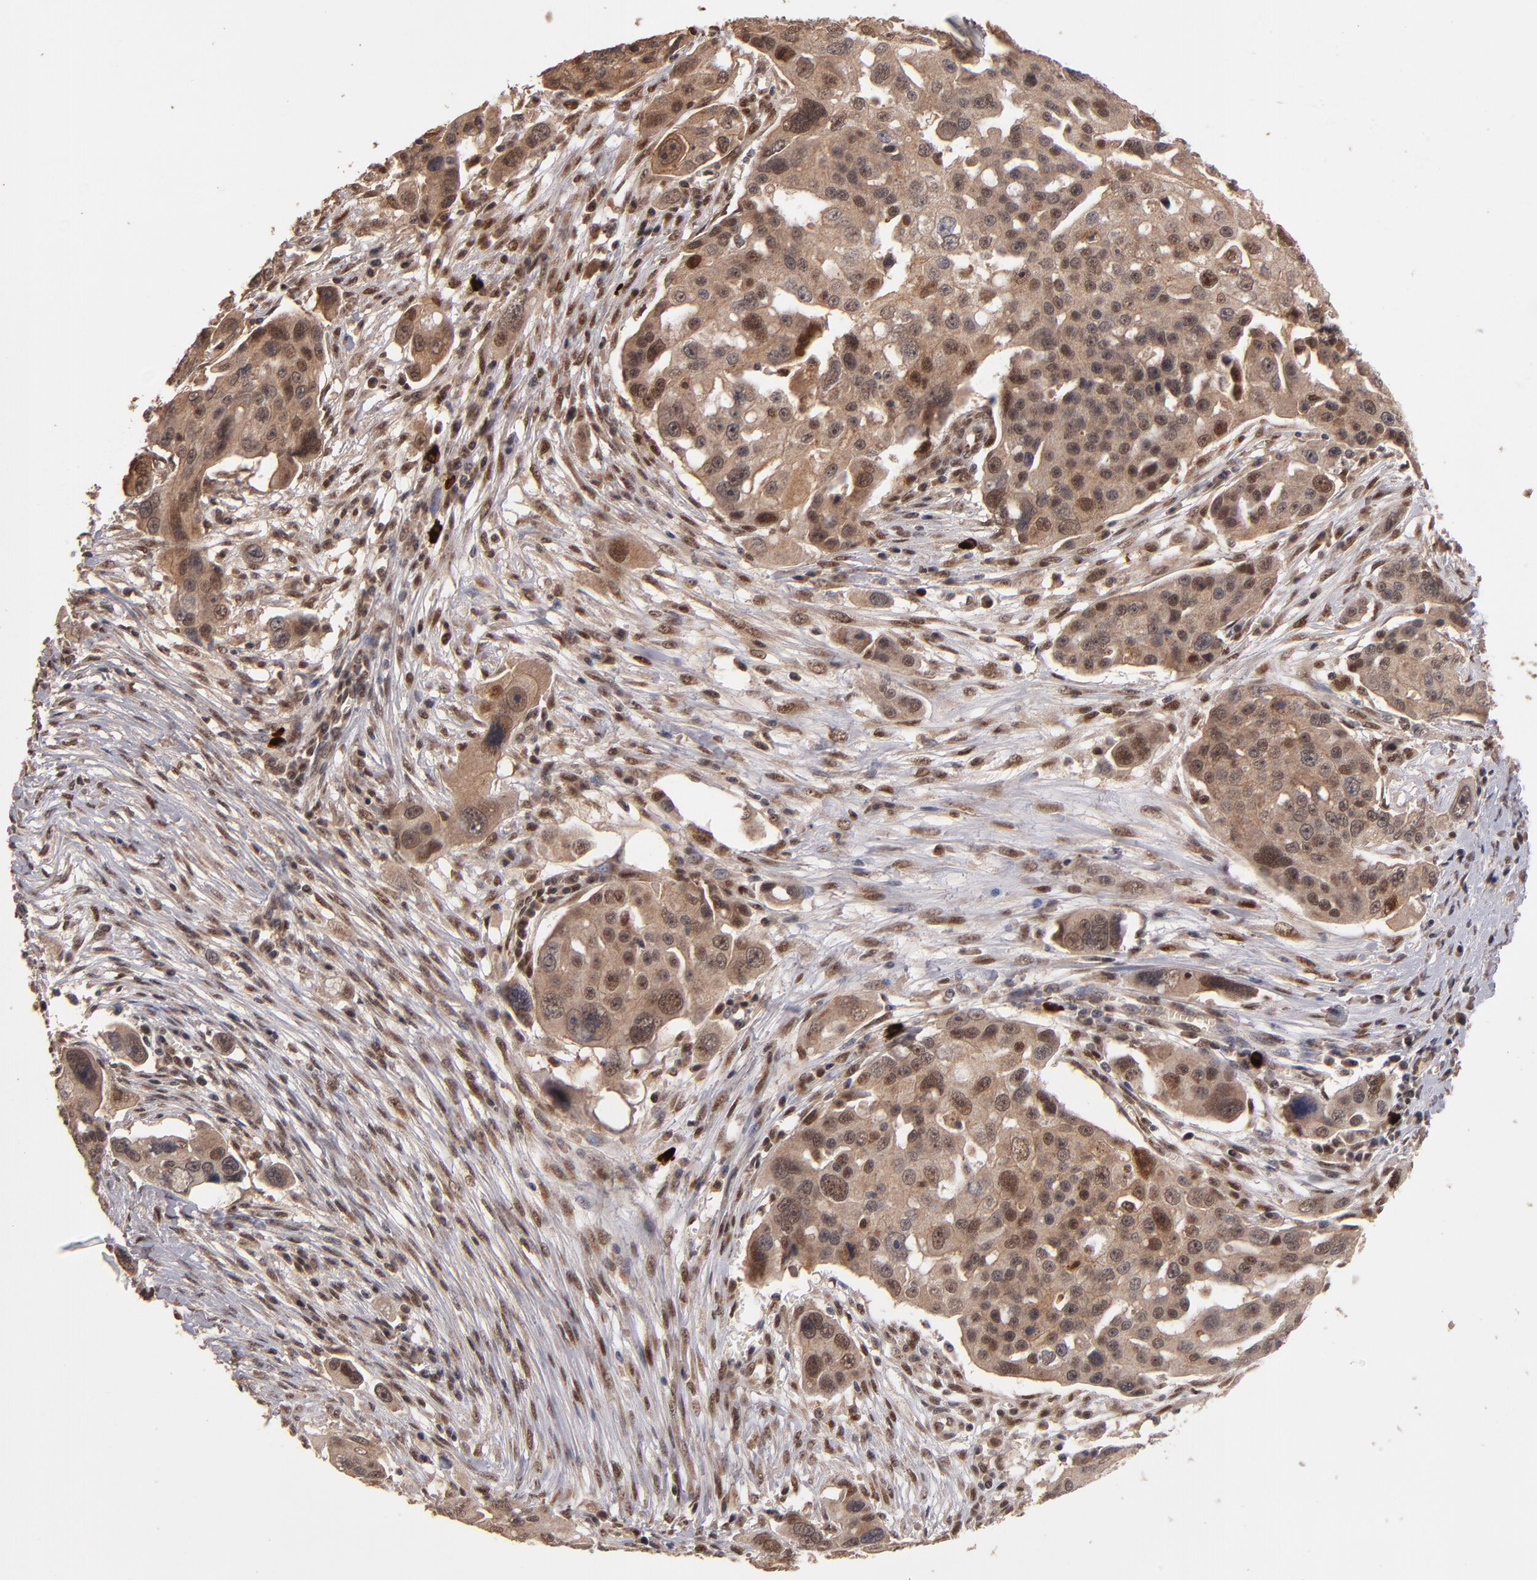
{"staining": {"intensity": "moderate", "quantity": ">75%", "location": "cytoplasmic/membranous,nuclear"}, "tissue": "ovarian cancer", "cell_type": "Tumor cells", "image_type": "cancer", "snomed": [{"axis": "morphology", "description": "Carcinoma, endometroid"}, {"axis": "topography", "description": "Ovary"}], "caption": "Immunohistochemistry (IHC) photomicrograph of ovarian cancer (endometroid carcinoma) stained for a protein (brown), which exhibits medium levels of moderate cytoplasmic/membranous and nuclear staining in approximately >75% of tumor cells.", "gene": "EAPP", "patient": {"sex": "female", "age": 75}}